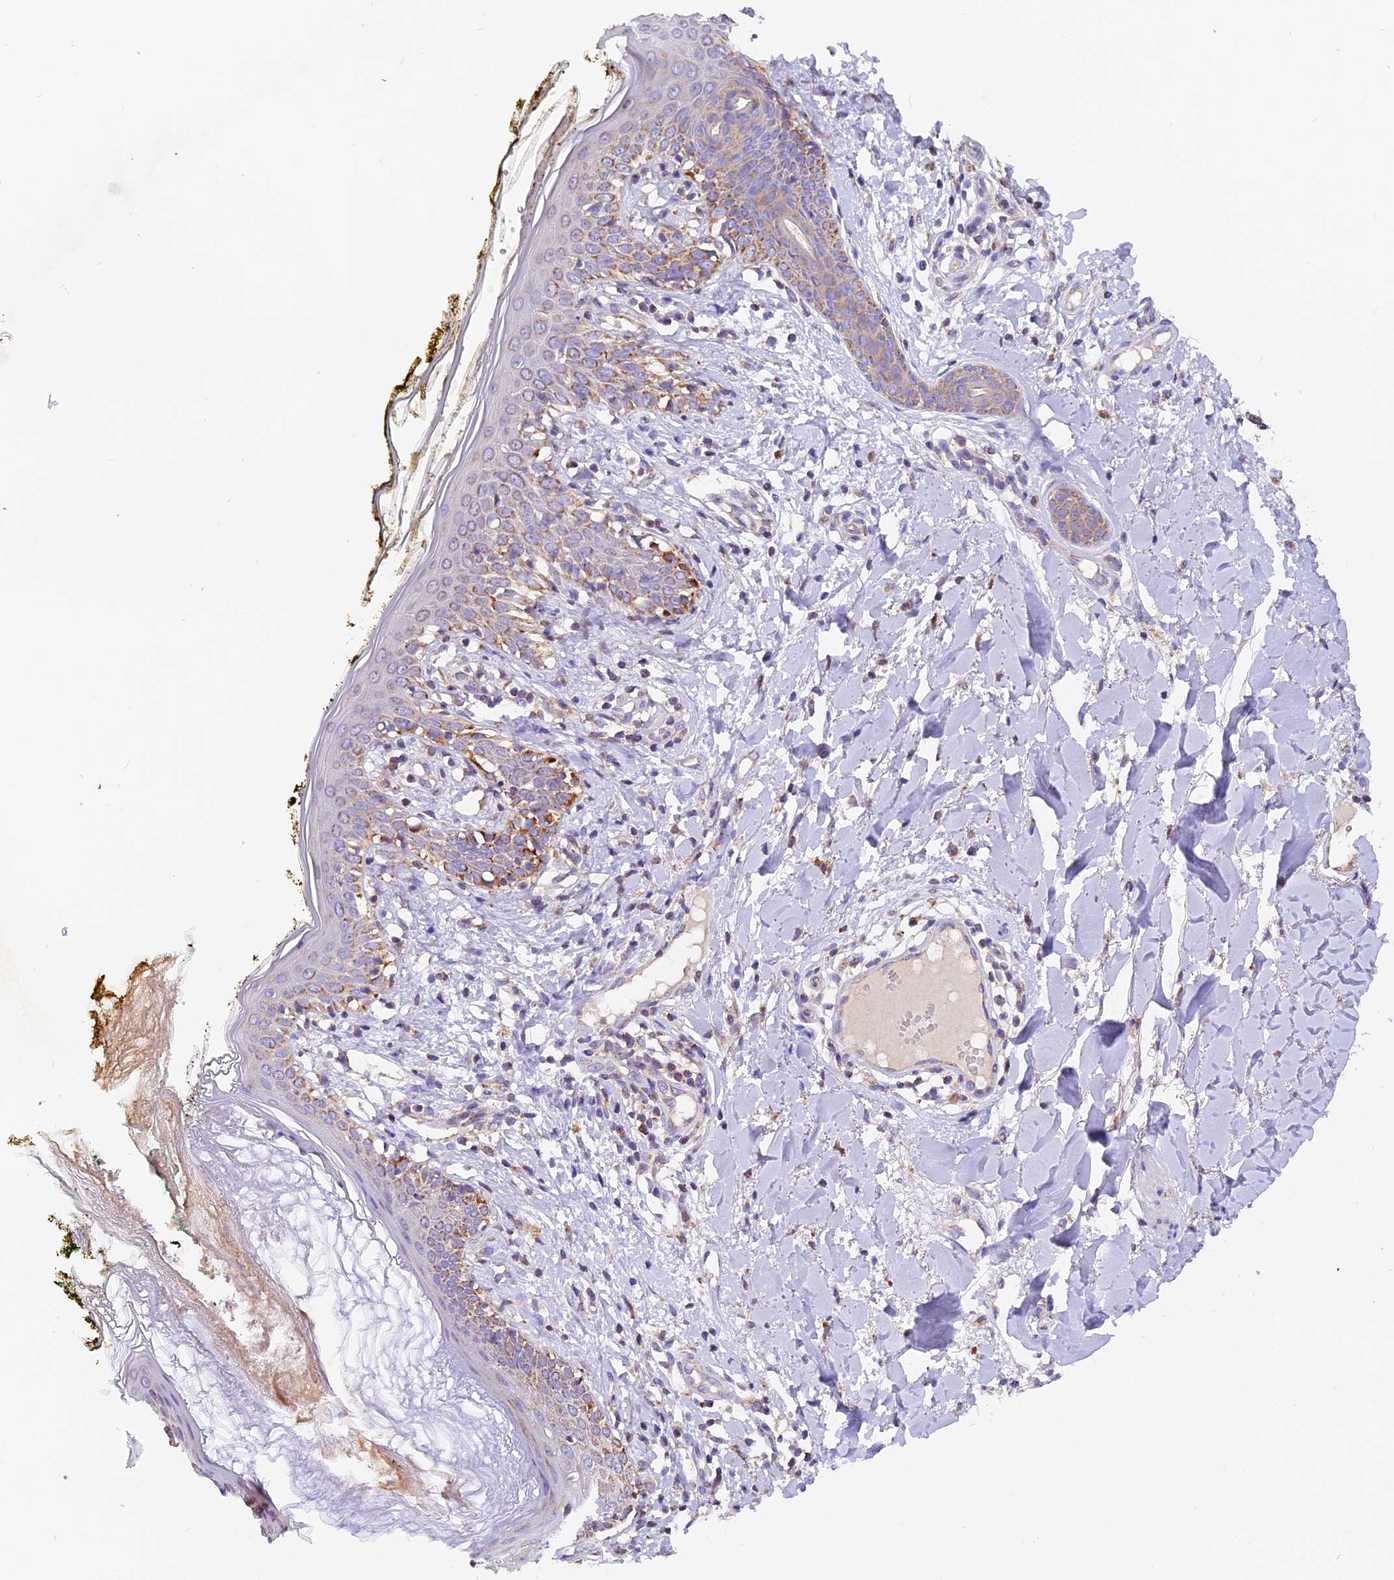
{"staining": {"intensity": "negative", "quantity": "none", "location": "none"}, "tissue": "skin", "cell_type": "Fibroblasts", "image_type": "normal", "snomed": [{"axis": "morphology", "description": "Normal tissue, NOS"}, {"axis": "topography", "description": "Skin"}], "caption": "Immunohistochemical staining of benign skin demonstrates no significant expression in fibroblasts.", "gene": "MGME1", "patient": {"sex": "female", "age": 34}}